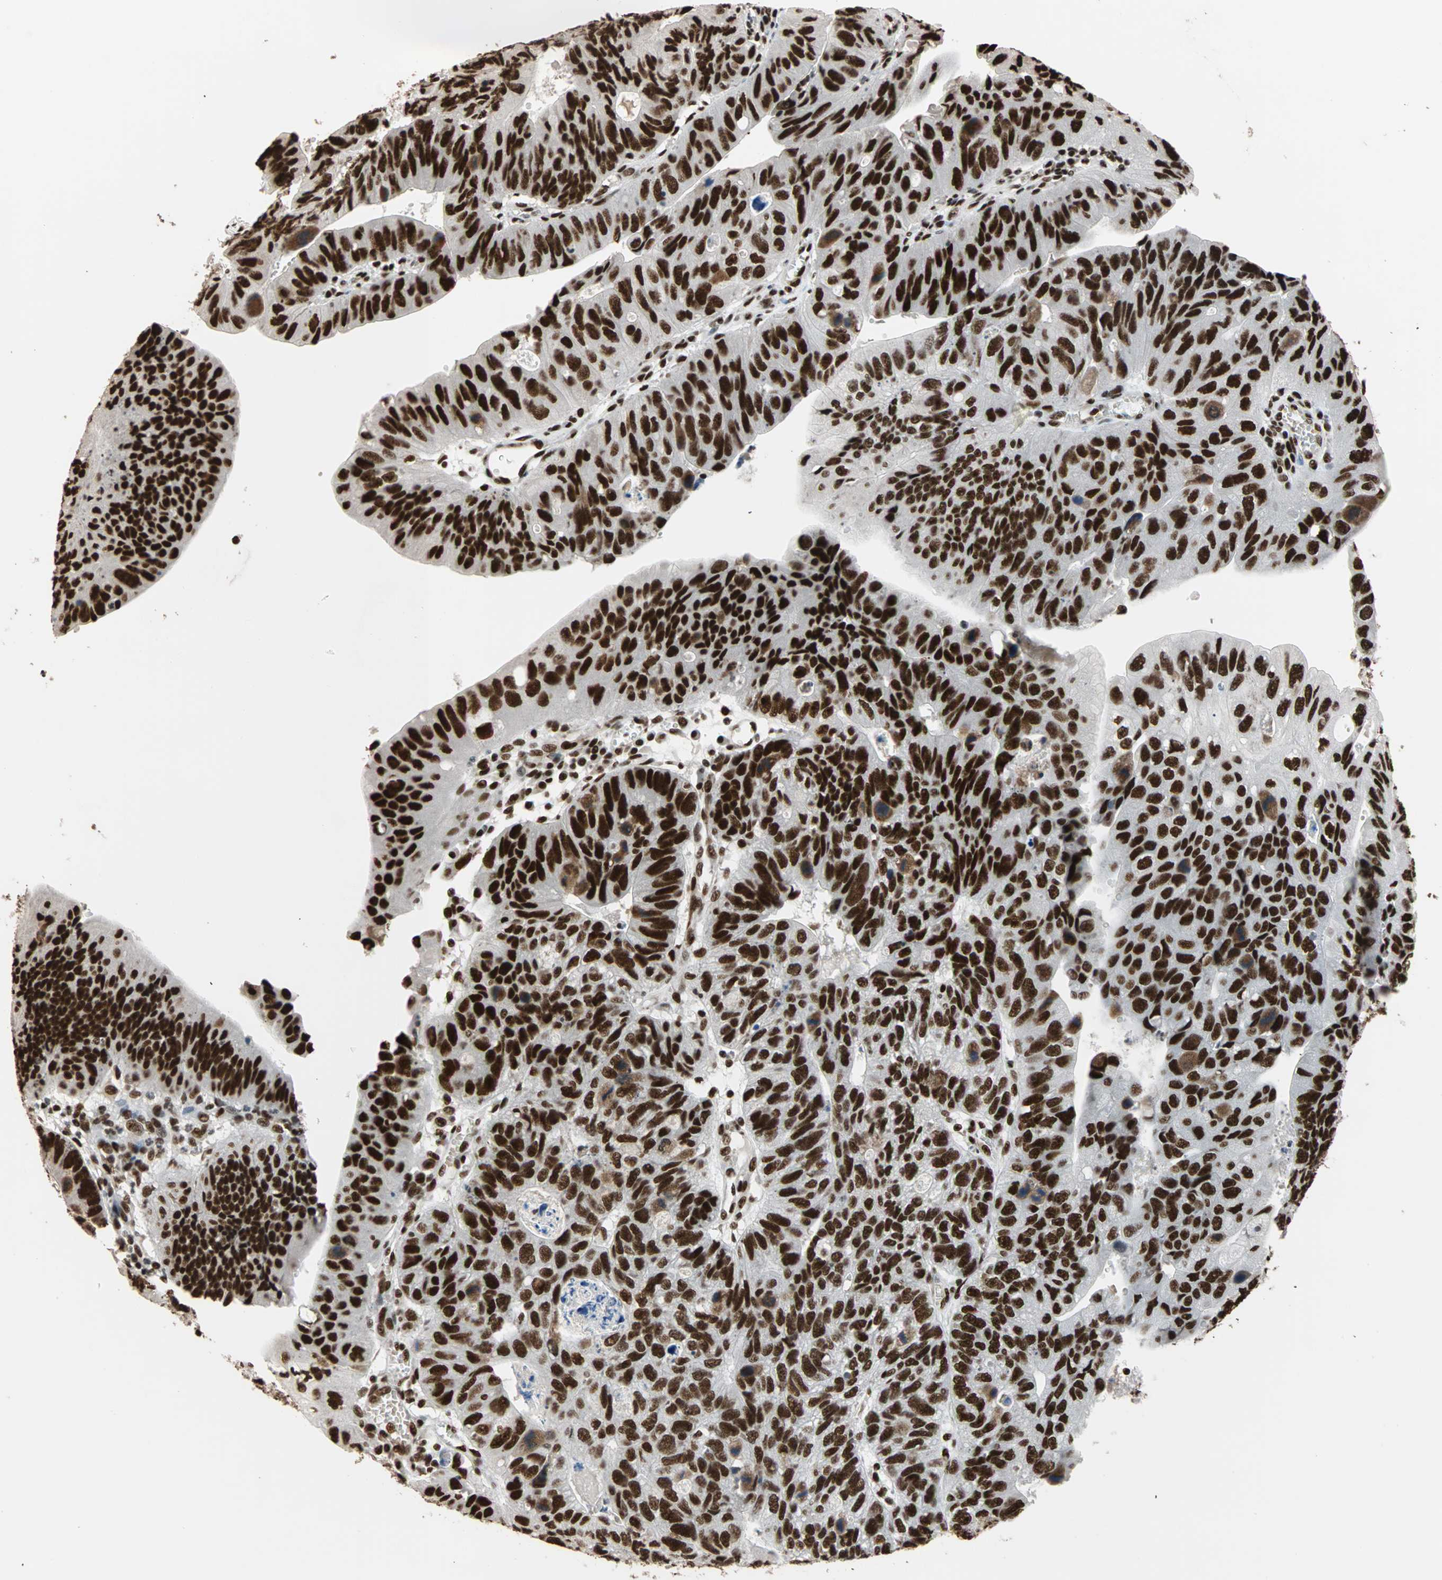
{"staining": {"intensity": "strong", "quantity": ">75%", "location": "nuclear"}, "tissue": "stomach cancer", "cell_type": "Tumor cells", "image_type": "cancer", "snomed": [{"axis": "morphology", "description": "Adenocarcinoma, NOS"}, {"axis": "topography", "description": "Stomach"}], "caption": "Protein expression analysis of stomach cancer (adenocarcinoma) demonstrates strong nuclear positivity in approximately >75% of tumor cells.", "gene": "ILF2", "patient": {"sex": "male", "age": 59}}